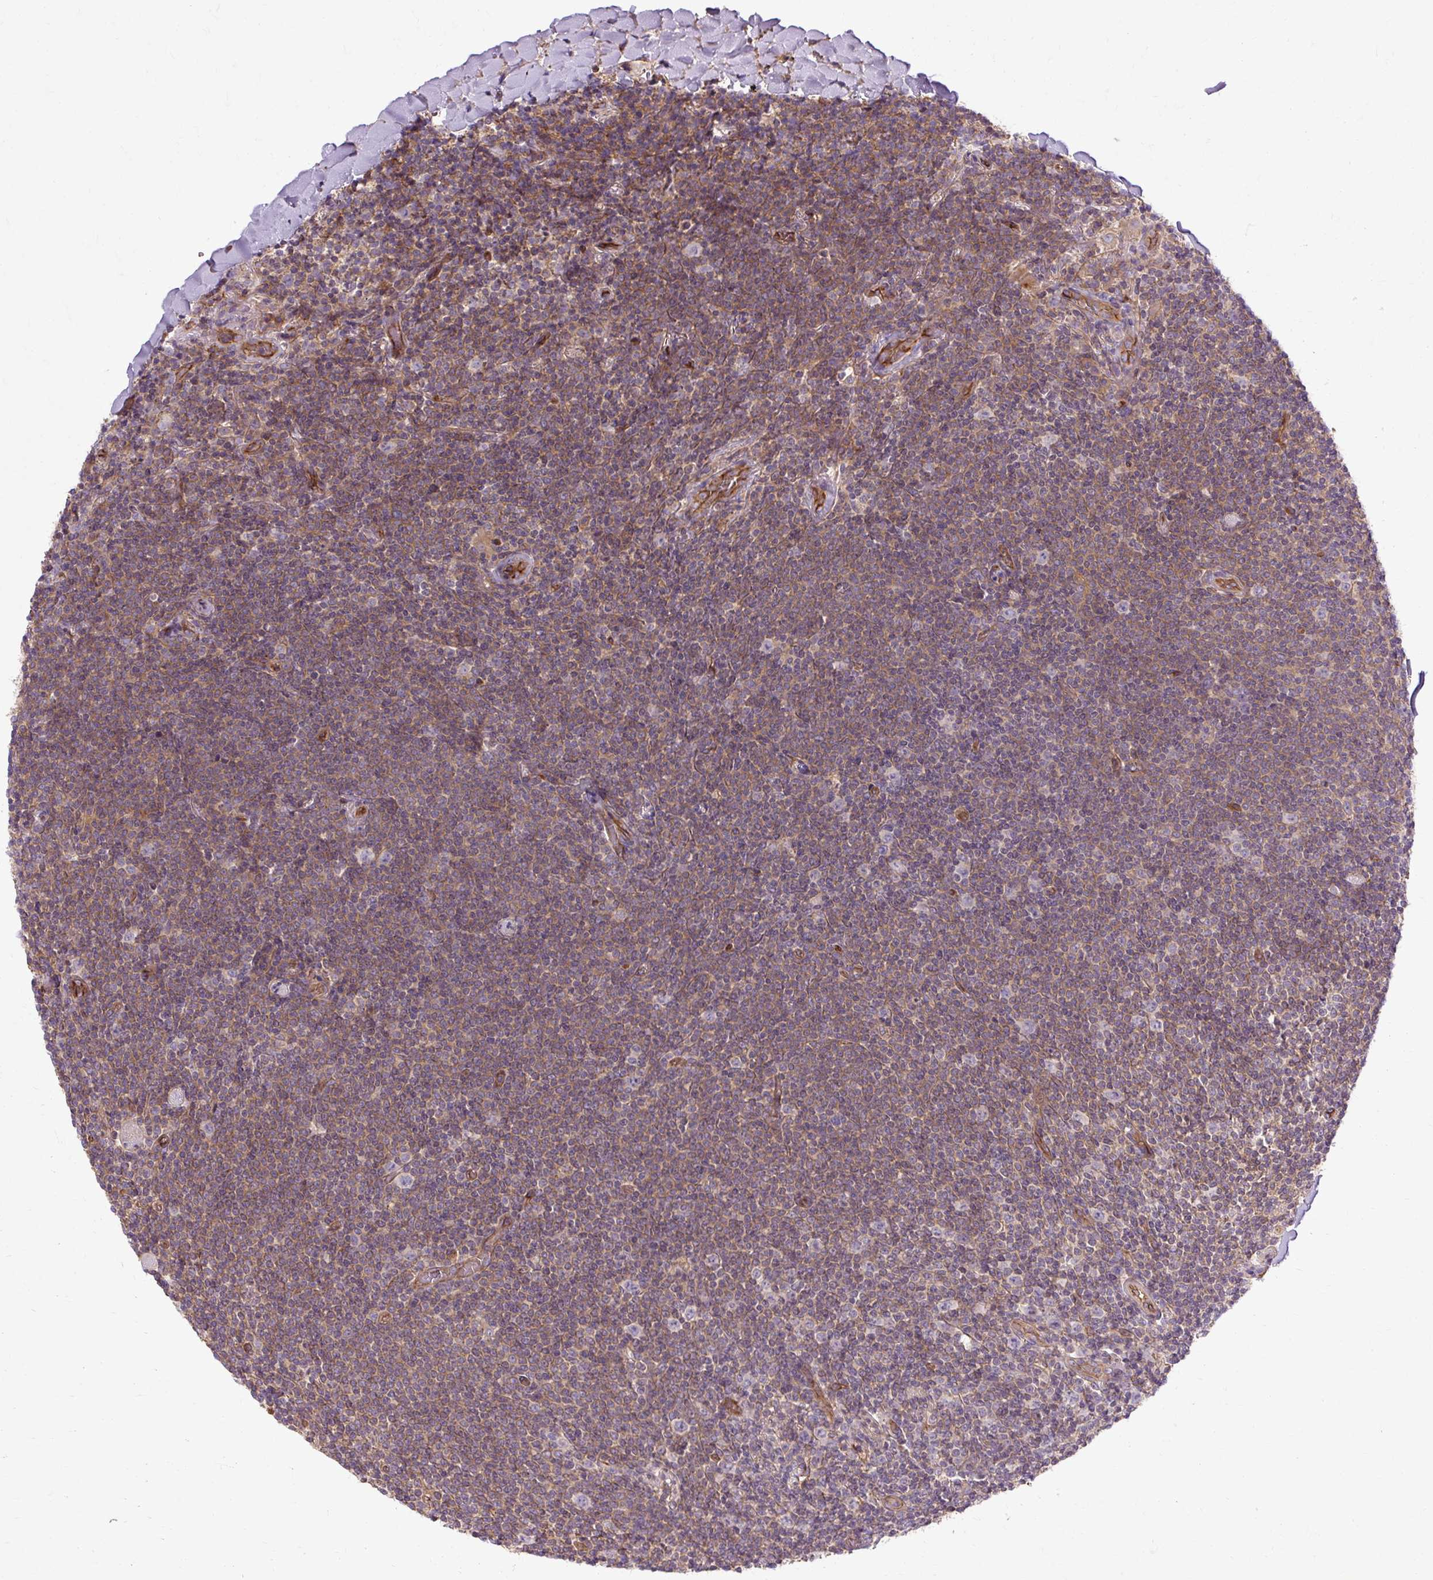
{"staining": {"intensity": "weak", "quantity": ">75%", "location": "cytoplasmic/membranous"}, "tissue": "lymphoma", "cell_type": "Tumor cells", "image_type": "cancer", "snomed": [{"axis": "morphology", "description": "Malignant lymphoma, non-Hodgkin's type, Low grade"}, {"axis": "topography", "description": "Lung"}], "caption": "Lymphoma stained for a protein (brown) shows weak cytoplasmic/membranous positive positivity in approximately >75% of tumor cells.", "gene": "CCDC93", "patient": {"sex": "female", "age": 71}}